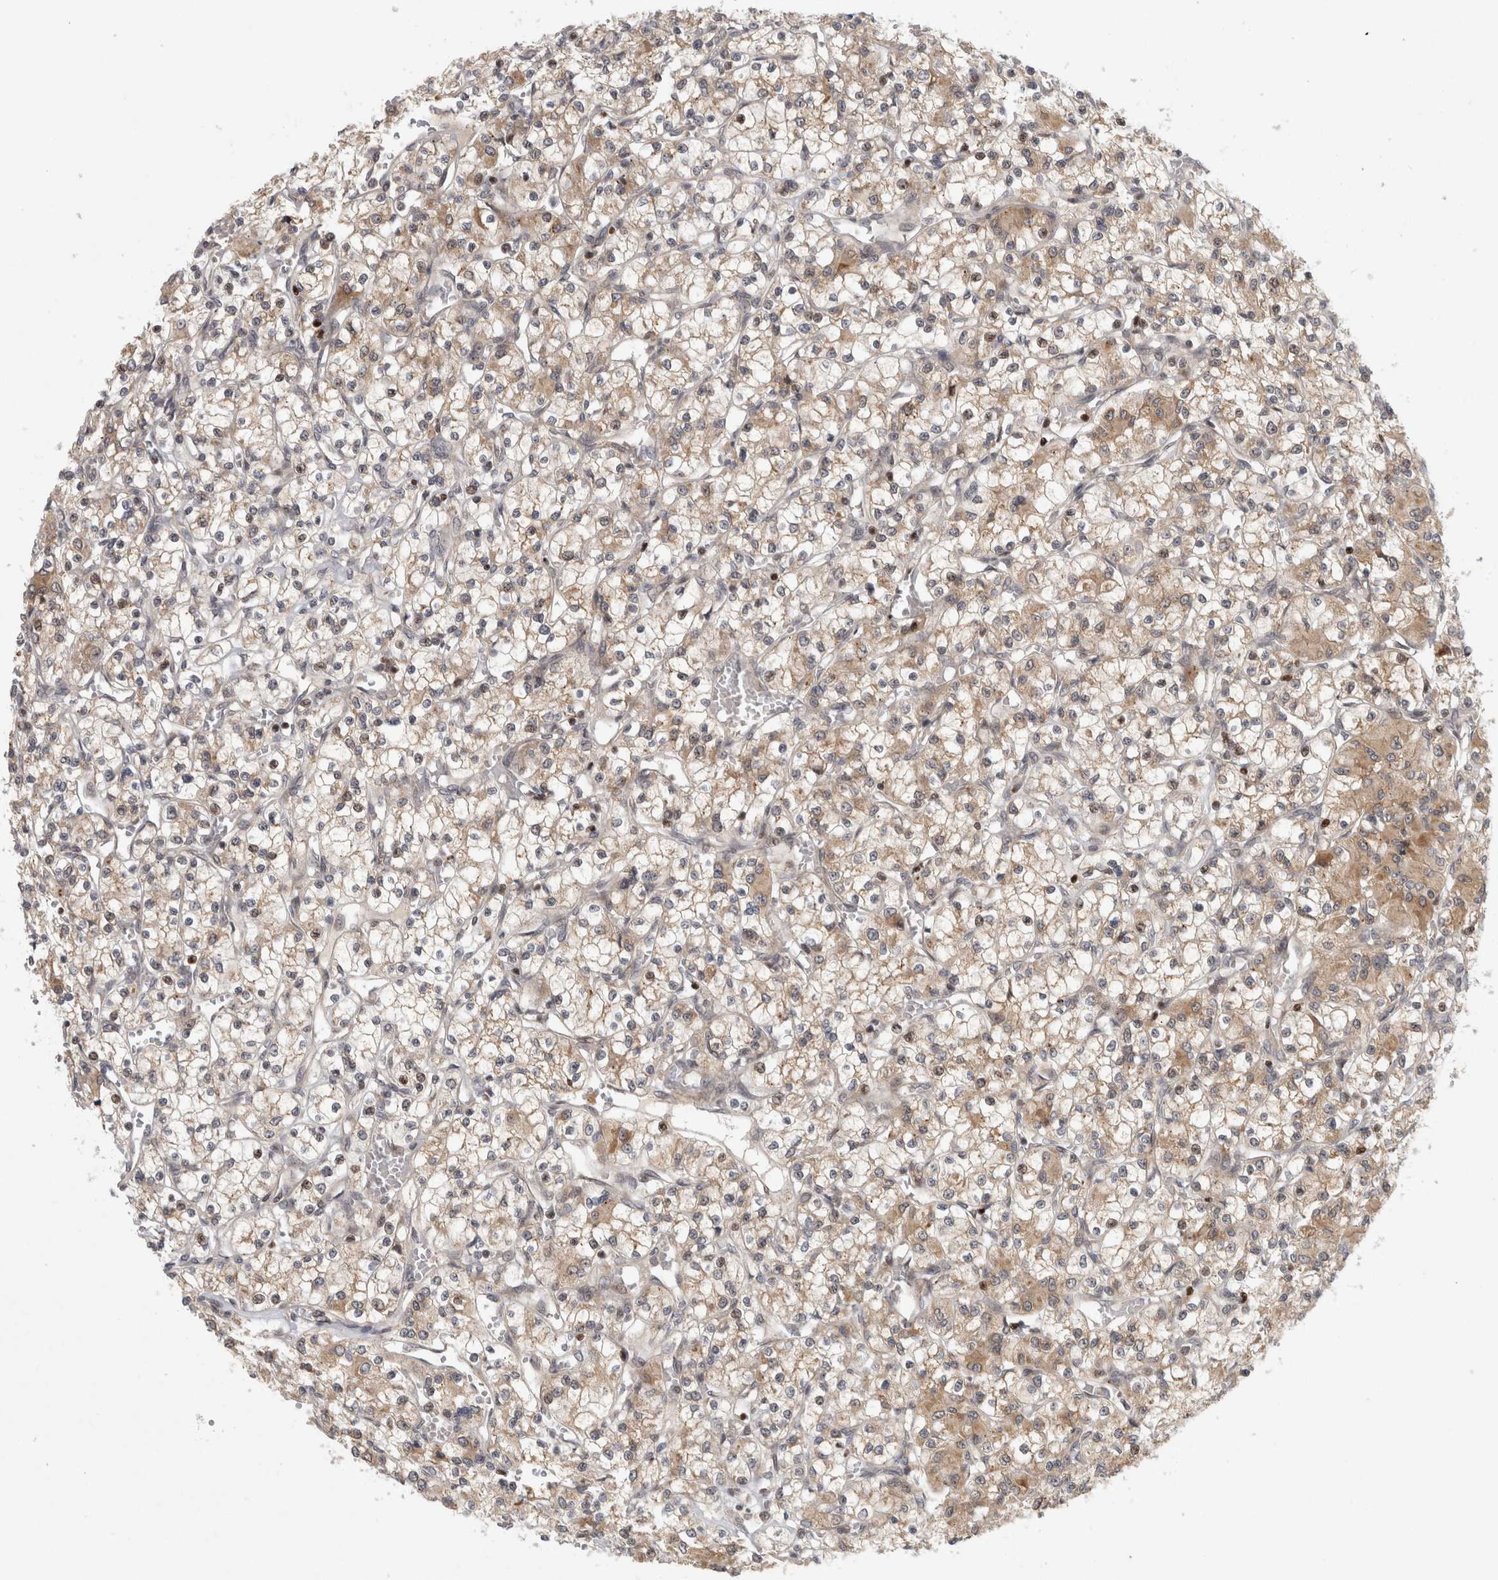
{"staining": {"intensity": "weak", "quantity": ">75%", "location": "cytoplasmic/membranous"}, "tissue": "renal cancer", "cell_type": "Tumor cells", "image_type": "cancer", "snomed": [{"axis": "morphology", "description": "Adenocarcinoma, NOS"}, {"axis": "topography", "description": "Kidney"}], "caption": "Adenocarcinoma (renal) stained with DAB (3,3'-diaminobenzidine) immunohistochemistry (IHC) exhibits low levels of weak cytoplasmic/membranous expression in approximately >75% of tumor cells.", "gene": "KDM8", "patient": {"sex": "female", "age": 59}}